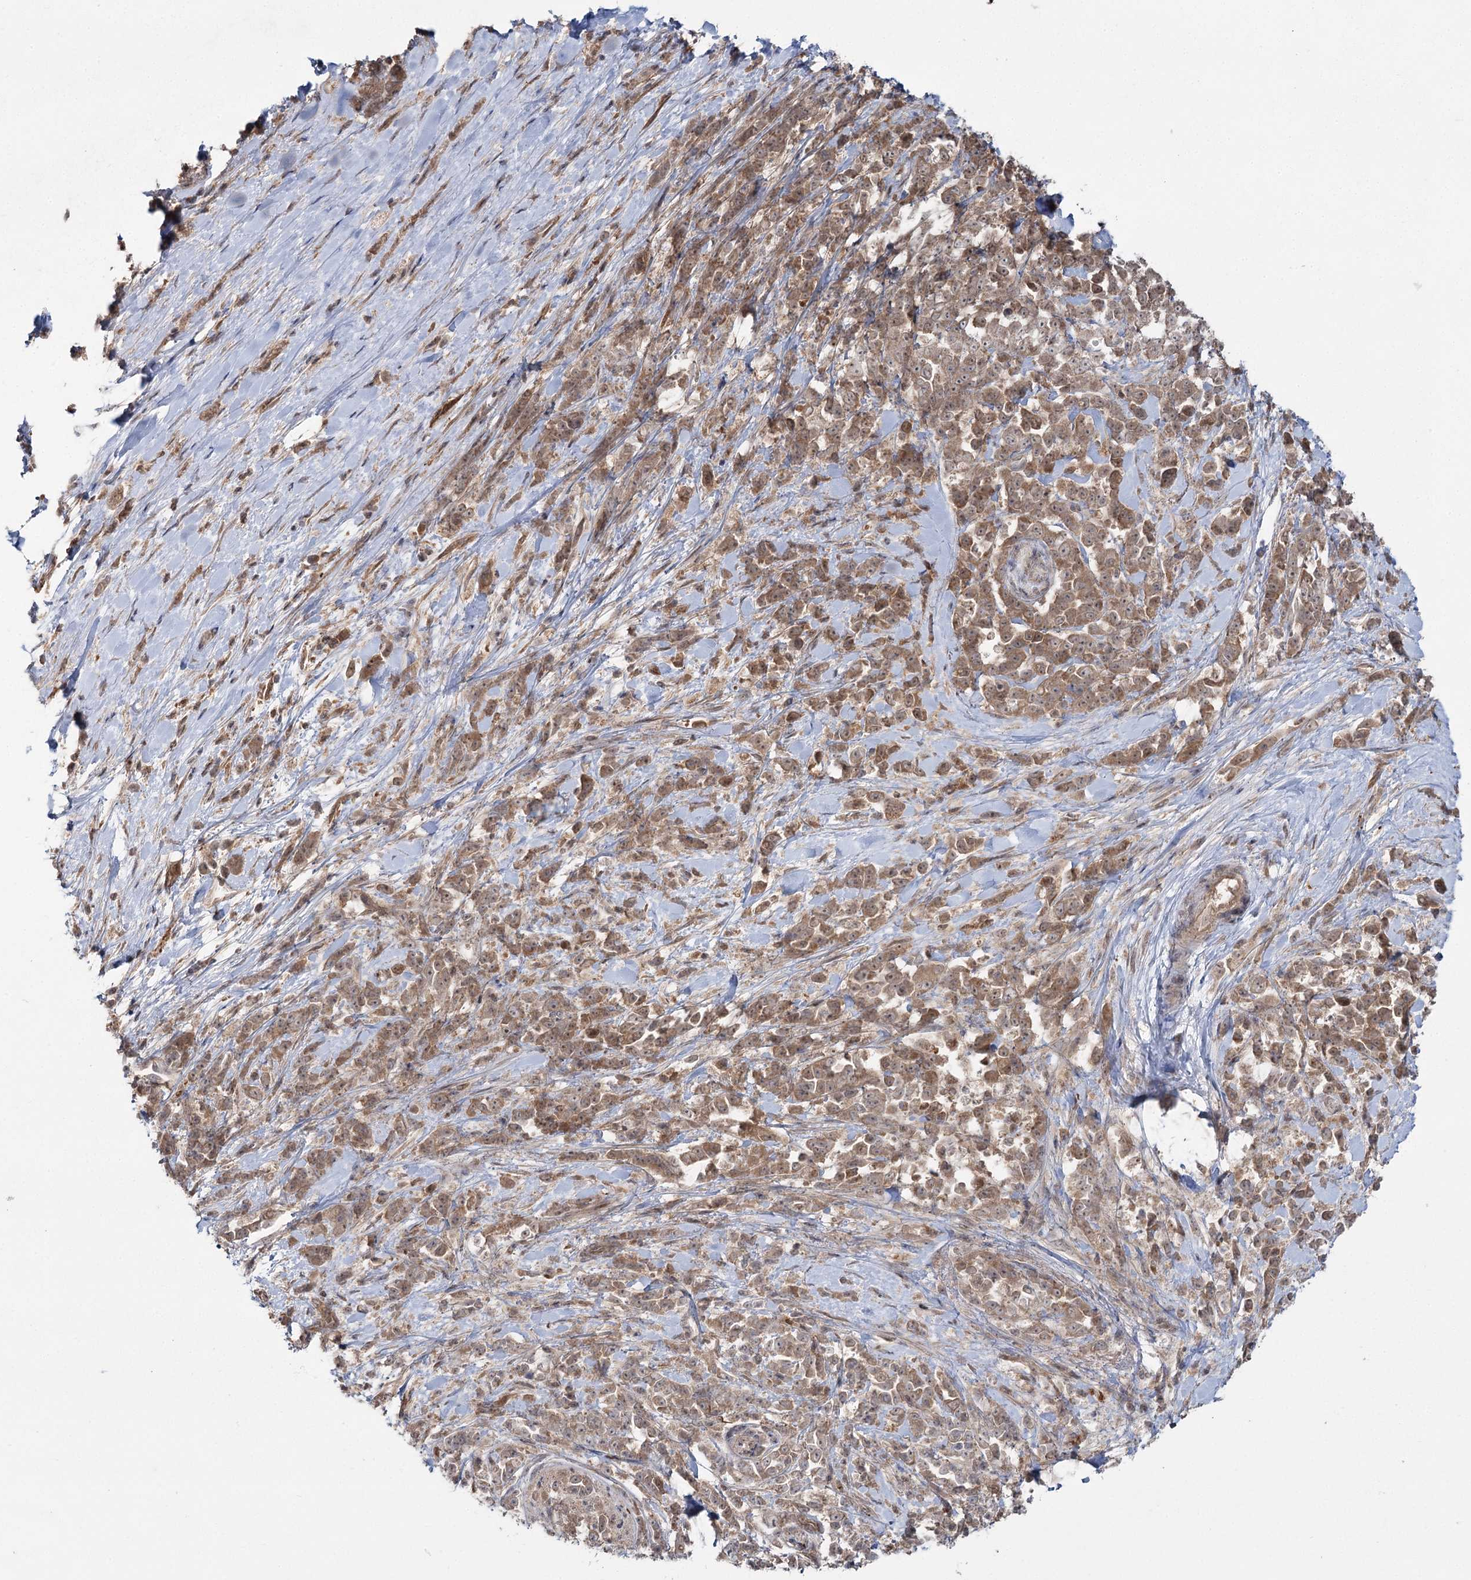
{"staining": {"intensity": "moderate", "quantity": ">75%", "location": "cytoplasmic/membranous"}, "tissue": "pancreatic cancer", "cell_type": "Tumor cells", "image_type": "cancer", "snomed": [{"axis": "morphology", "description": "Normal tissue, NOS"}, {"axis": "morphology", "description": "Adenocarcinoma, NOS"}, {"axis": "topography", "description": "Pancreas"}], "caption": "A high-resolution micrograph shows immunohistochemistry (IHC) staining of pancreatic cancer (adenocarcinoma), which exhibits moderate cytoplasmic/membranous positivity in about >75% of tumor cells.", "gene": "WDR44", "patient": {"sex": "female", "age": 64}}